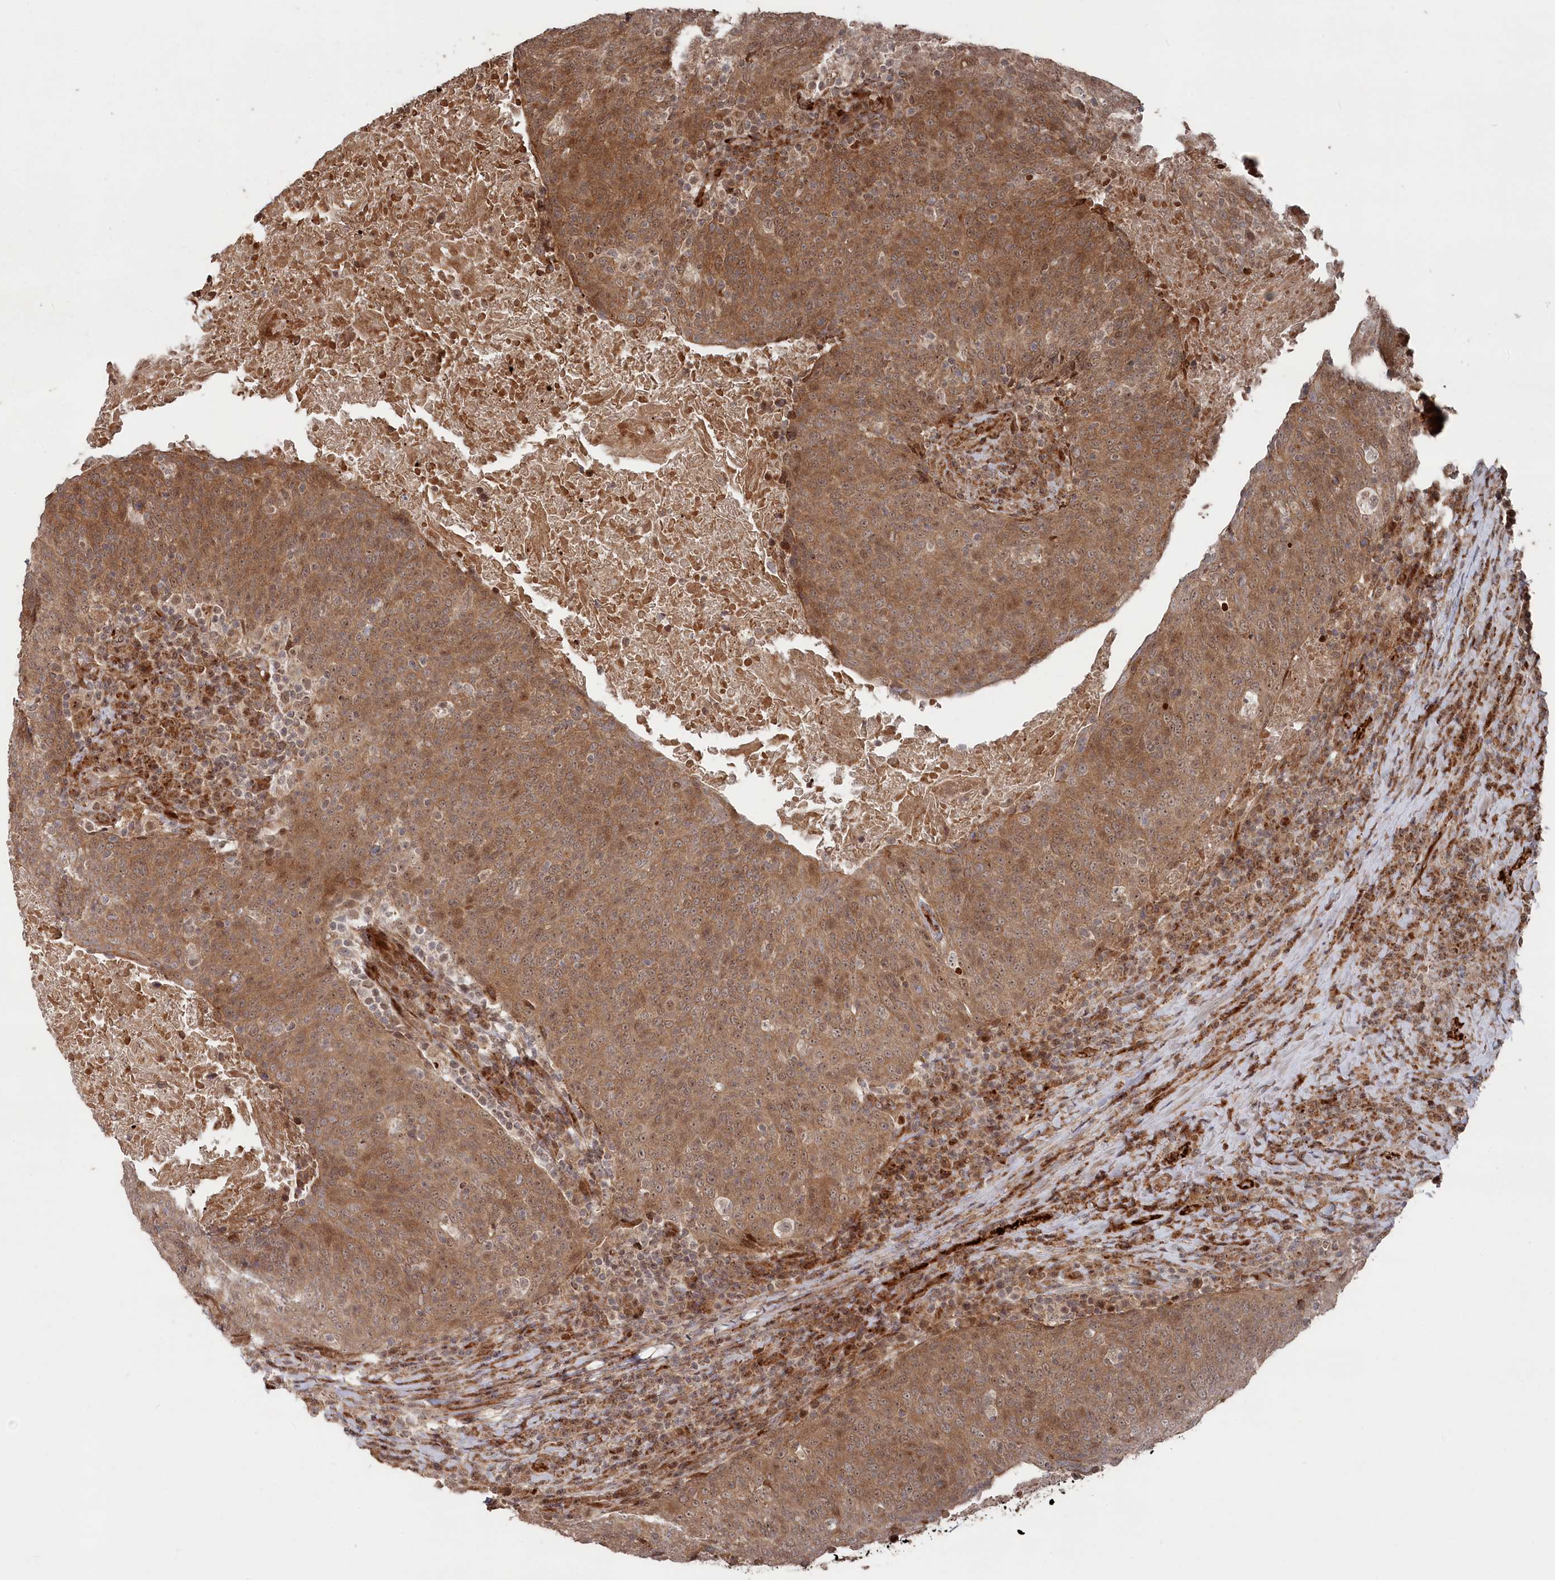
{"staining": {"intensity": "moderate", "quantity": ">75%", "location": "cytoplasmic/membranous,nuclear"}, "tissue": "head and neck cancer", "cell_type": "Tumor cells", "image_type": "cancer", "snomed": [{"axis": "morphology", "description": "Squamous cell carcinoma, NOS"}, {"axis": "morphology", "description": "Squamous cell carcinoma, metastatic, NOS"}, {"axis": "topography", "description": "Lymph node"}, {"axis": "topography", "description": "Head-Neck"}], "caption": "Immunohistochemical staining of squamous cell carcinoma (head and neck) reveals medium levels of moderate cytoplasmic/membranous and nuclear protein staining in approximately >75% of tumor cells. Immunohistochemistry stains the protein of interest in brown and the nuclei are stained blue.", "gene": "POLR3A", "patient": {"sex": "male", "age": 62}}